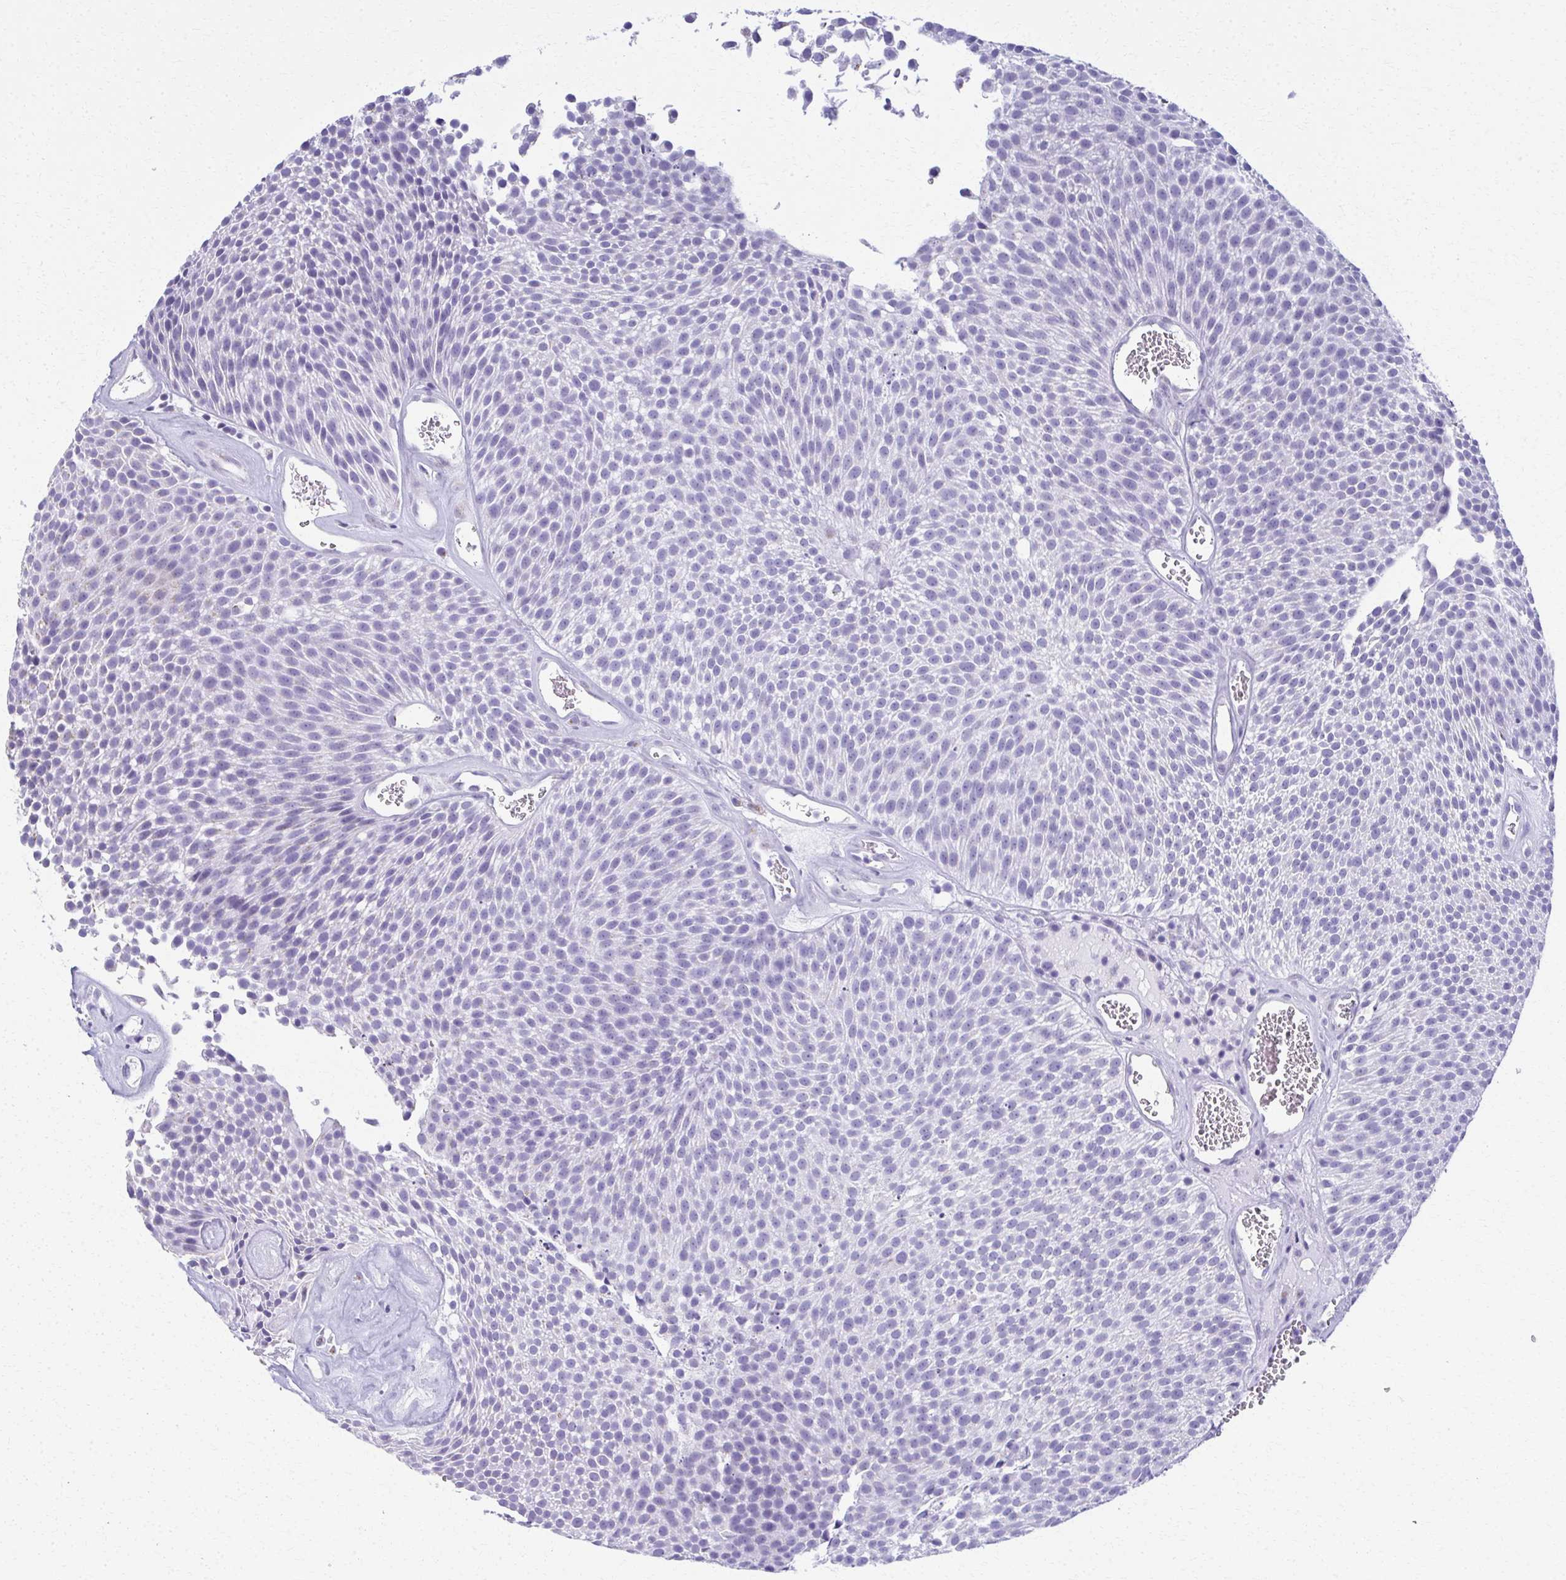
{"staining": {"intensity": "negative", "quantity": "none", "location": "none"}, "tissue": "urothelial cancer", "cell_type": "Tumor cells", "image_type": "cancer", "snomed": [{"axis": "morphology", "description": "Urothelial carcinoma, Low grade"}, {"axis": "topography", "description": "Urinary bladder"}], "caption": "Tumor cells are negative for protein expression in human urothelial carcinoma (low-grade).", "gene": "SCLY", "patient": {"sex": "female", "age": 79}}